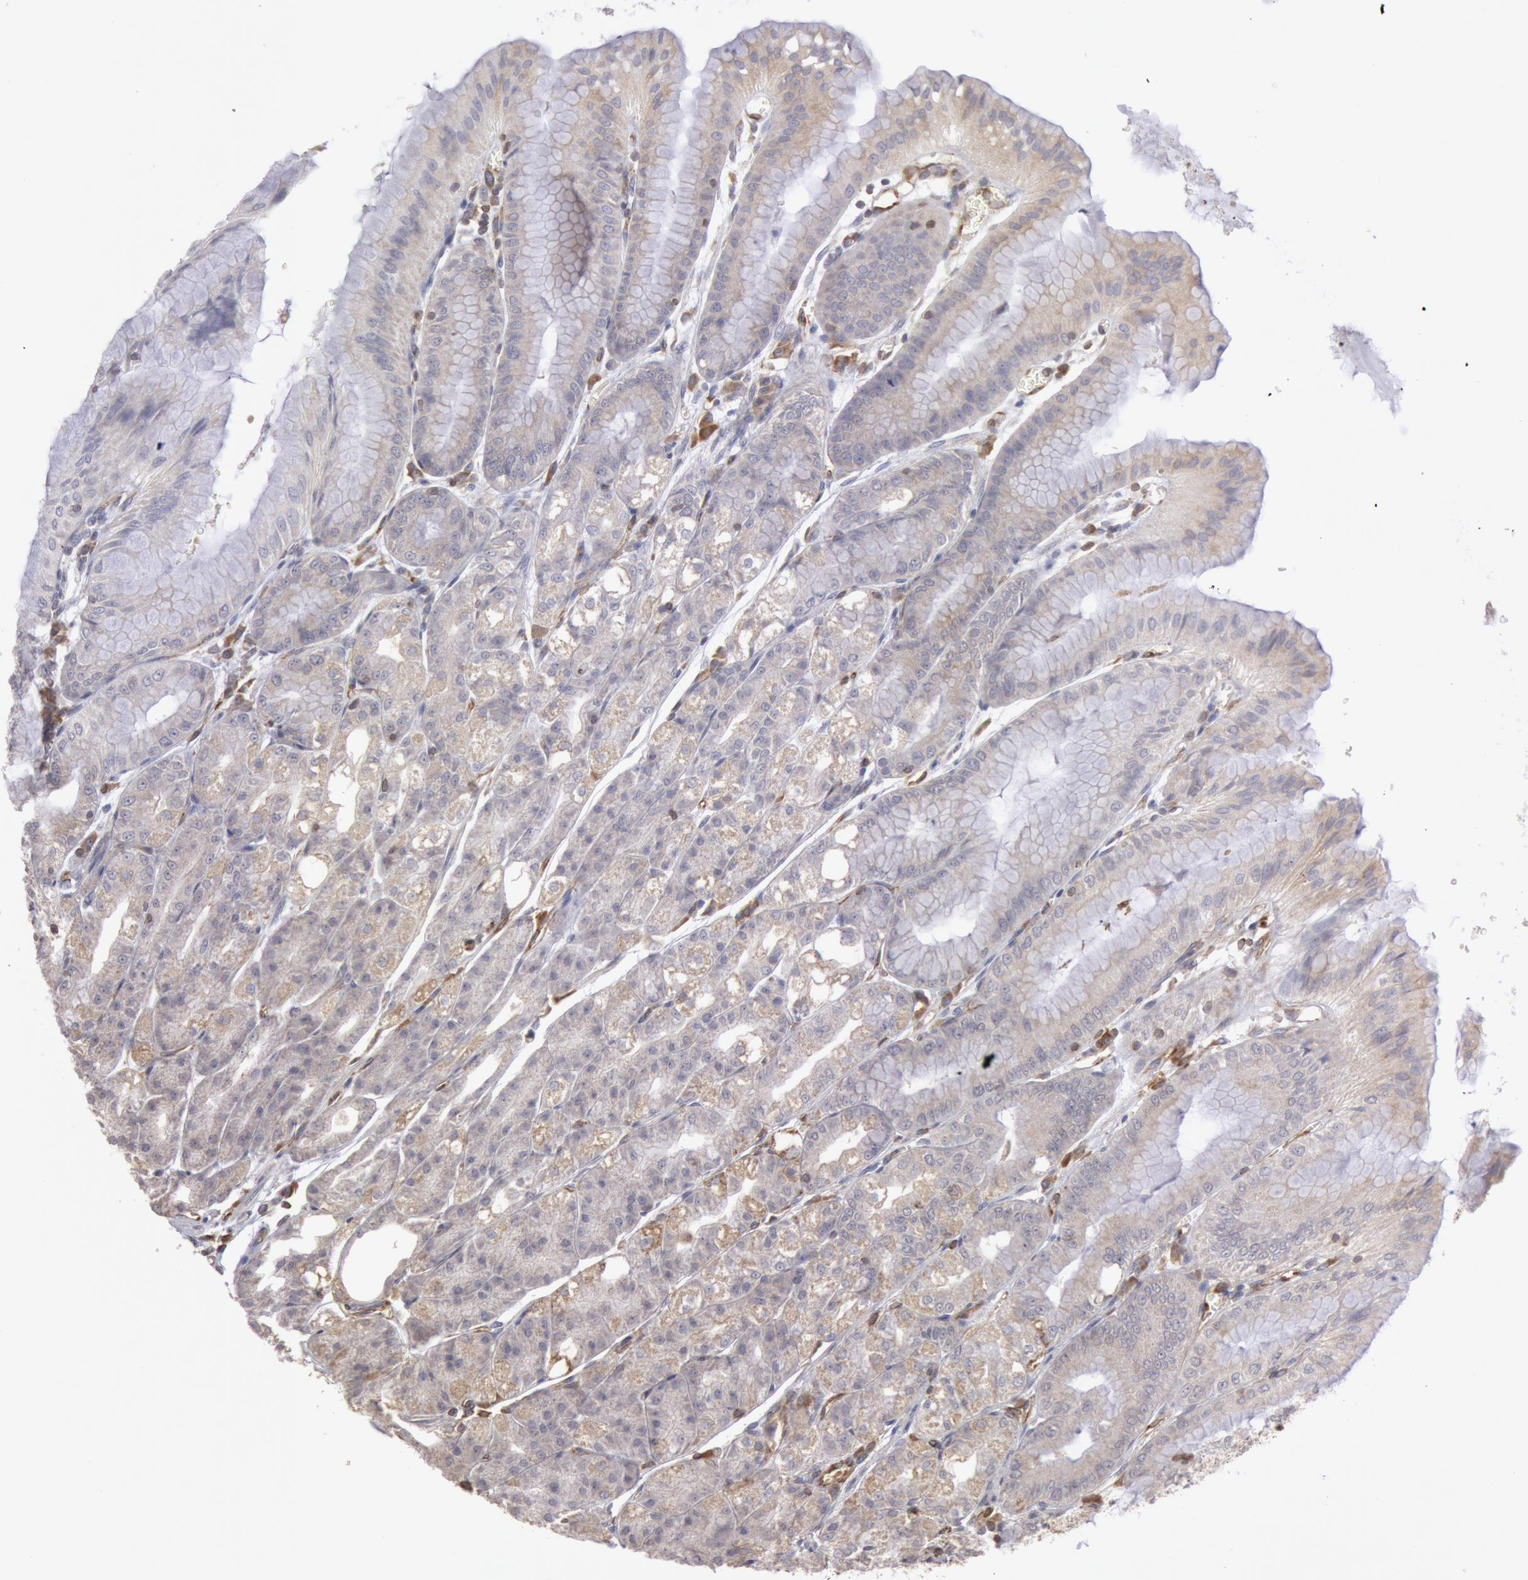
{"staining": {"intensity": "weak", "quantity": "<25%", "location": "cytoplasmic/membranous"}, "tissue": "stomach", "cell_type": "Glandular cells", "image_type": "normal", "snomed": [{"axis": "morphology", "description": "Normal tissue, NOS"}, {"axis": "topography", "description": "Stomach, lower"}], "caption": "DAB immunohistochemical staining of unremarkable human stomach reveals no significant positivity in glandular cells. The staining was performed using DAB to visualize the protein expression in brown, while the nuclei were stained in blue with hematoxylin (Magnification: 20x).", "gene": "ENSG00000250264", "patient": {"sex": "male", "age": 71}}